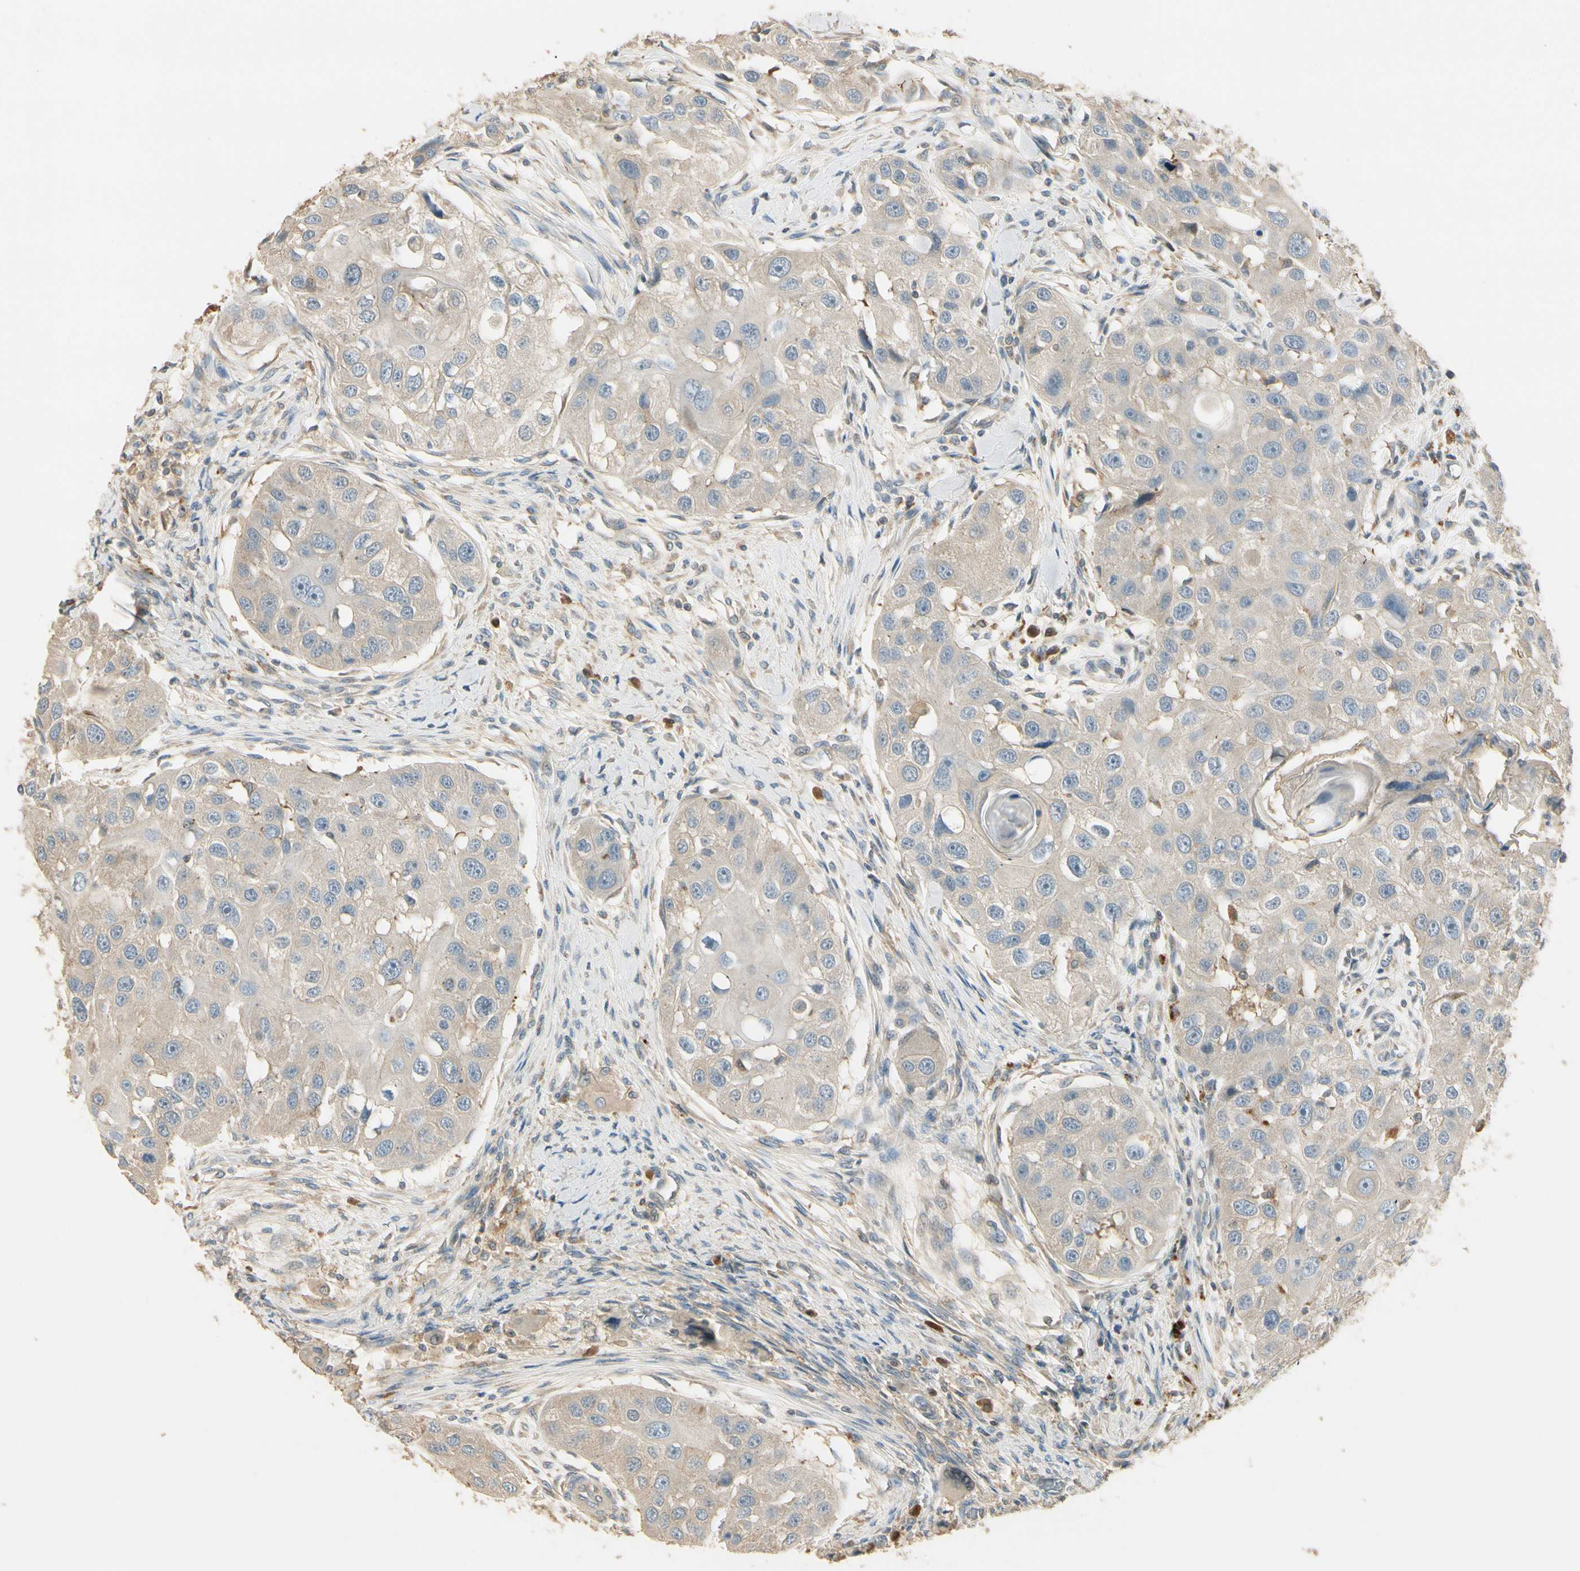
{"staining": {"intensity": "weak", "quantity": ">75%", "location": "cytoplasmic/membranous"}, "tissue": "head and neck cancer", "cell_type": "Tumor cells", "image_type": "cancer", "snomed": [{"axis": "morphology", "description": "Normal tissue, NOS"}, {"axis": "morphology", "description": "Squamous cell carcinoma, NOS"}, {"axis": "topography", "description": "Skeletal muscle"}, {"axis": "topography", "description": "Head-Neck"}], "caption": "Immunohistochemistry (DAB (3,3'-diaminobenzidine)) staining of human head and neck squamous cell carcinoma shows weak cytoplasmic/membranous protein expression in approximately >75% of tumor cells.", "gene": "PLXNA1", "patient": {"sex": "male", "age": 51}}